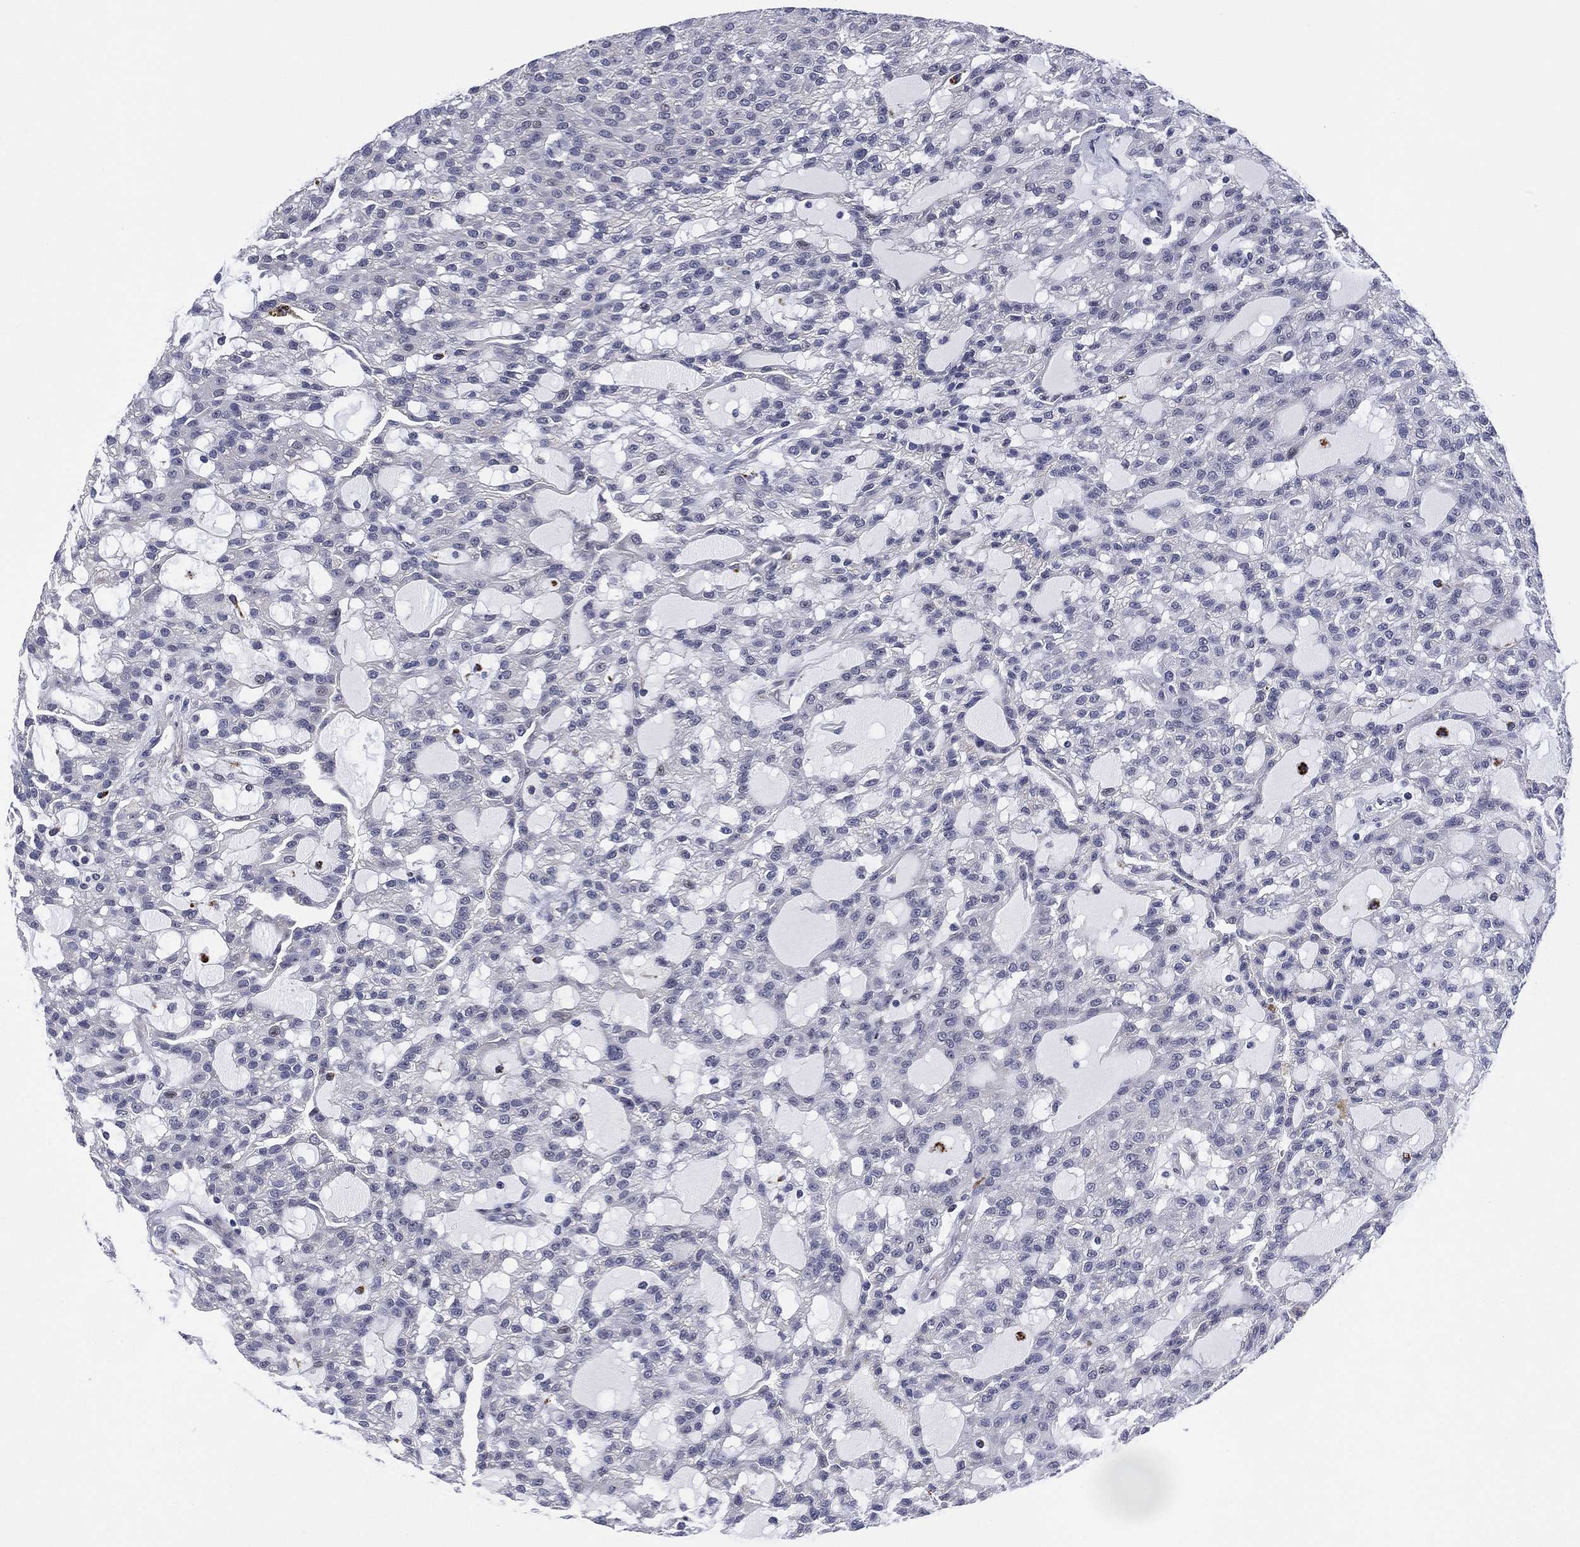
{"staining": {"intensity": "negative", "quantity": "none", "location": "none"}, "tissue": "renal cancer", "cell_type": "Tumor cells", "image_type": "cancer", "snomed": [{"axis": "morphology", "description": "Adenocarcinoma, NOS"}, {"axis": "topography", "description": "Kidney"}], "caption": "There is no significant staining in tumor cells of adenocarcinoma (renal).", "gene": "CLIP3", "patient": {"sex": "male", "age": 63}}